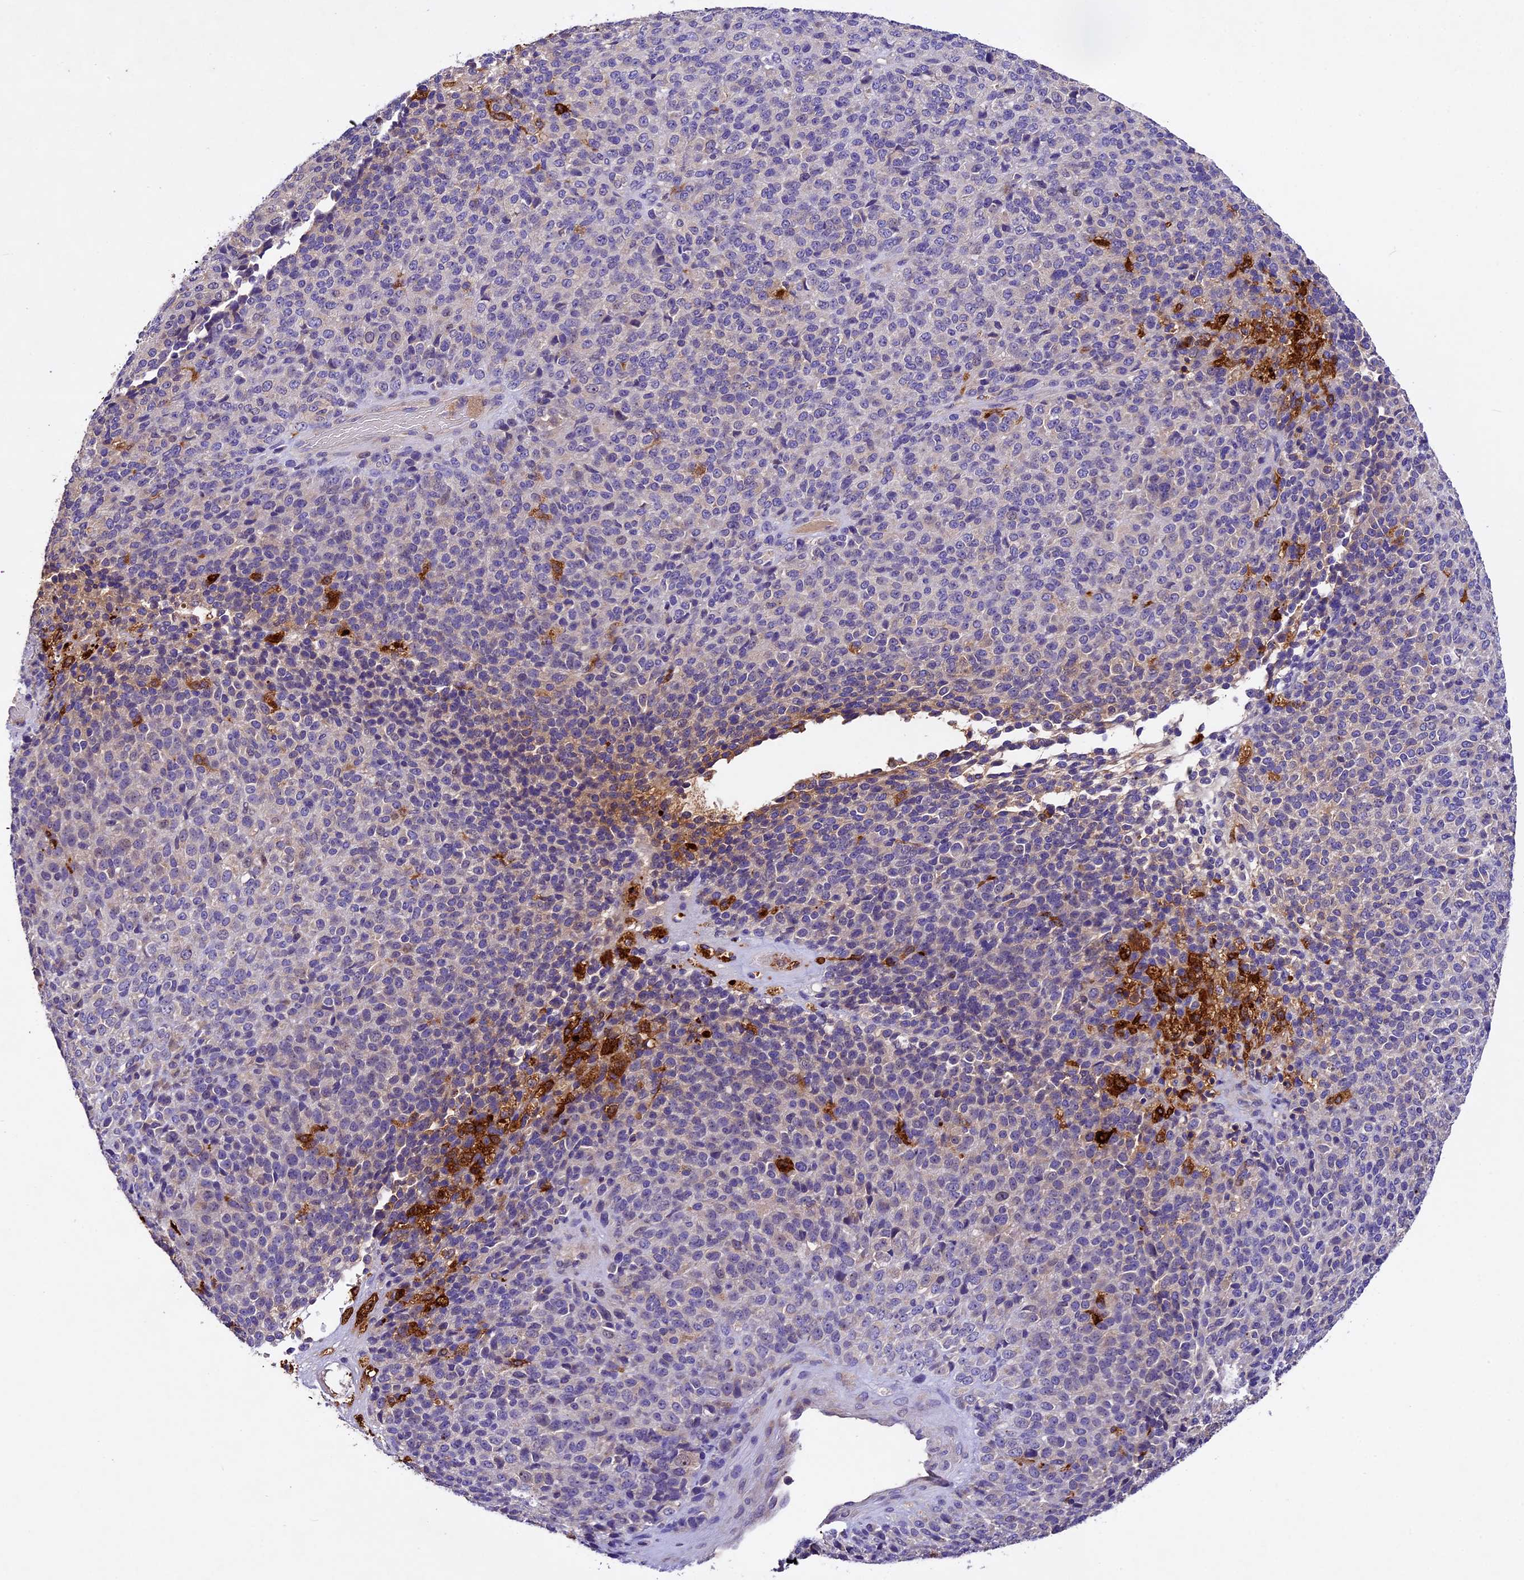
{"staining": {"intensity": "negative", "quantity": "none", "location": "none"}, "tissue": "melanoma", "cell_type": "Tumor cells", "image_type": "cancer", "snomed": [{"axis": "morphology", "description": "Malignant melanoma, Metastatic site"}, {"axis": "topography", "description": "Brain"}], "caption": "Immunohistochemistry photomicrograph of malignant melanoma (metastatic site) stained for a protein (brown), which exhibits no expression in tumor cells.", "gene": "CILP2", "patient": {"sex": "female", "age": 56}}